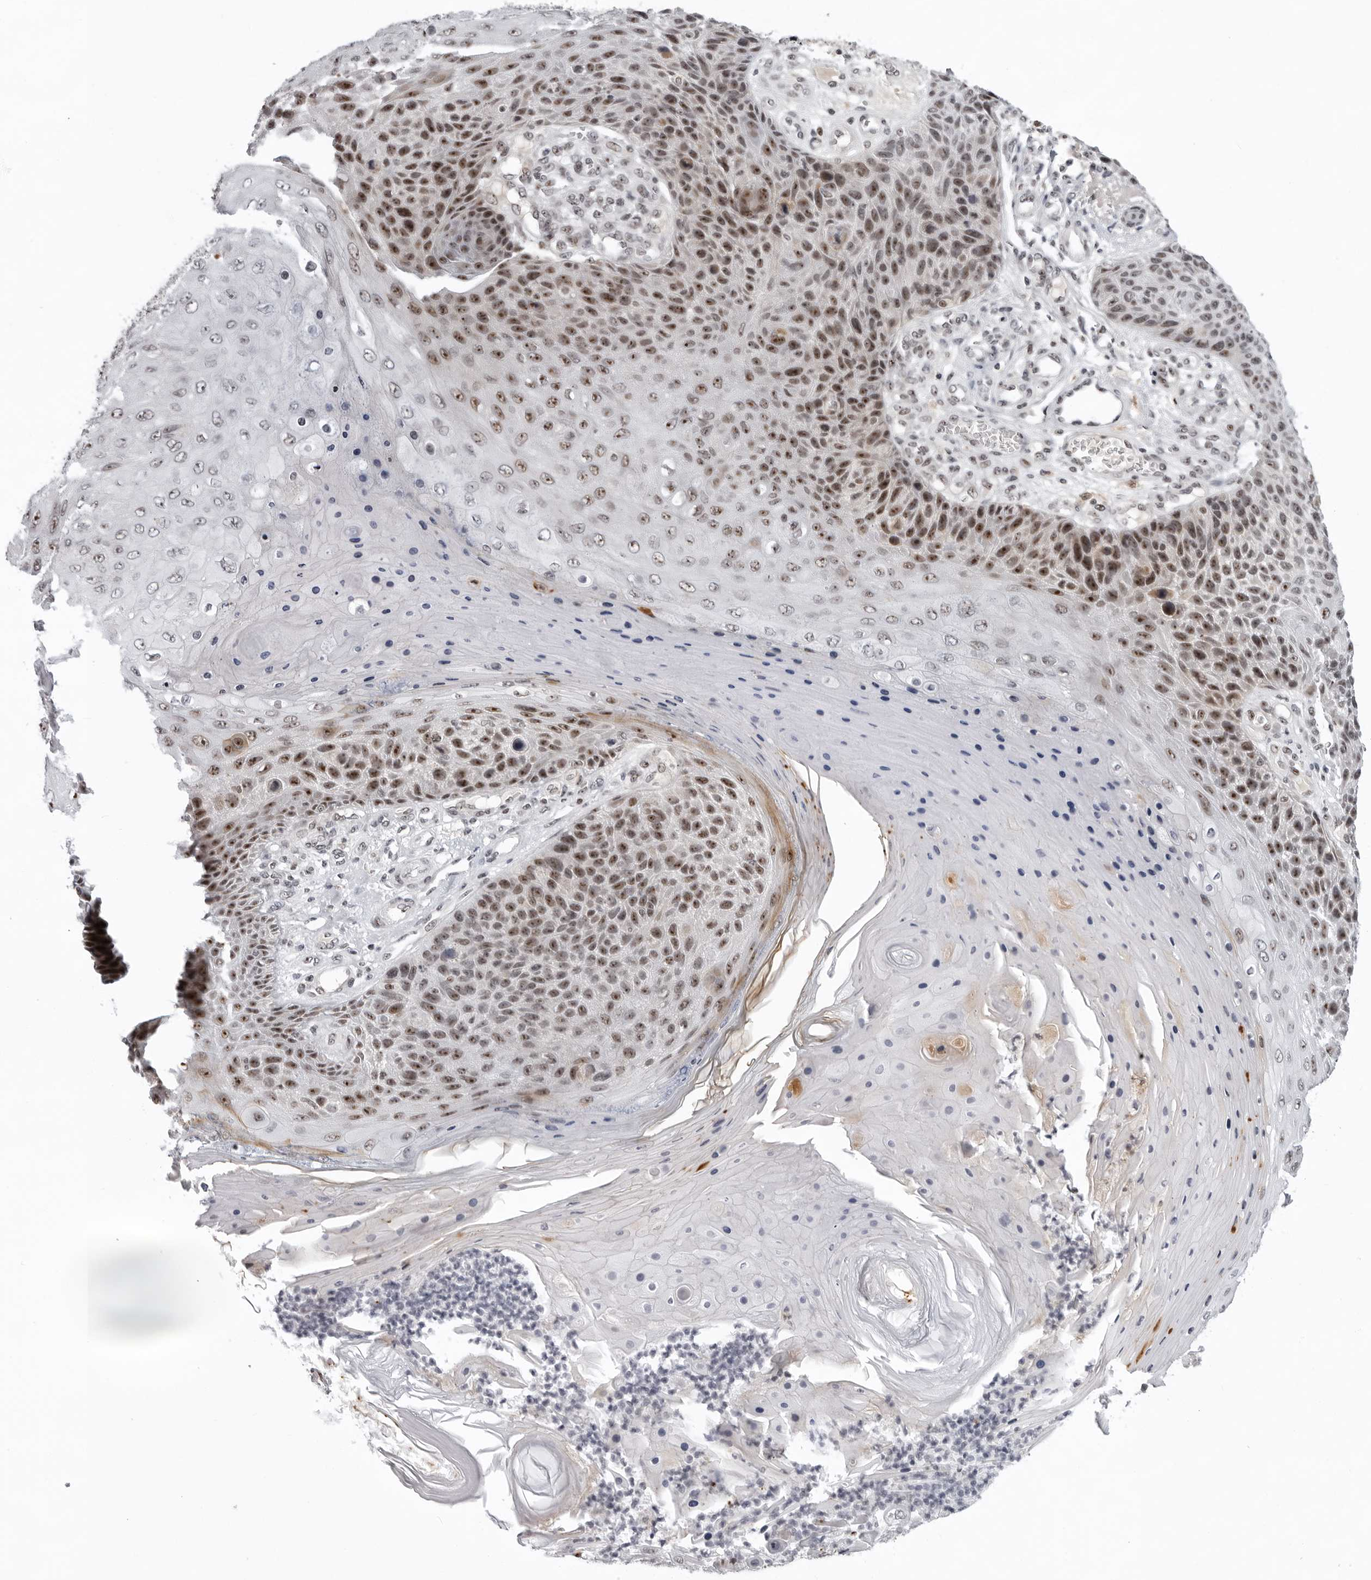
{"staining": {"intensity": "strong", "quantity": ">75%", "location": "nuclear"}, "tissue": "skin cancer", "cell_type": "Tumor cells", "image_type": "cancer", "snomed": [{"axis": "morphology", "description": "Squamous cell carcinoma, NOS"}, {"axis": "topography", "description": "Skin"}], "caption": "Immunohistochemical staining of skin squamous cell carcinoma exhibits strong nuclear protein positivity in about >75% of tumor cells.", "gene": "EXOSC10", "patient": {"sex": "female", "age": 88}}